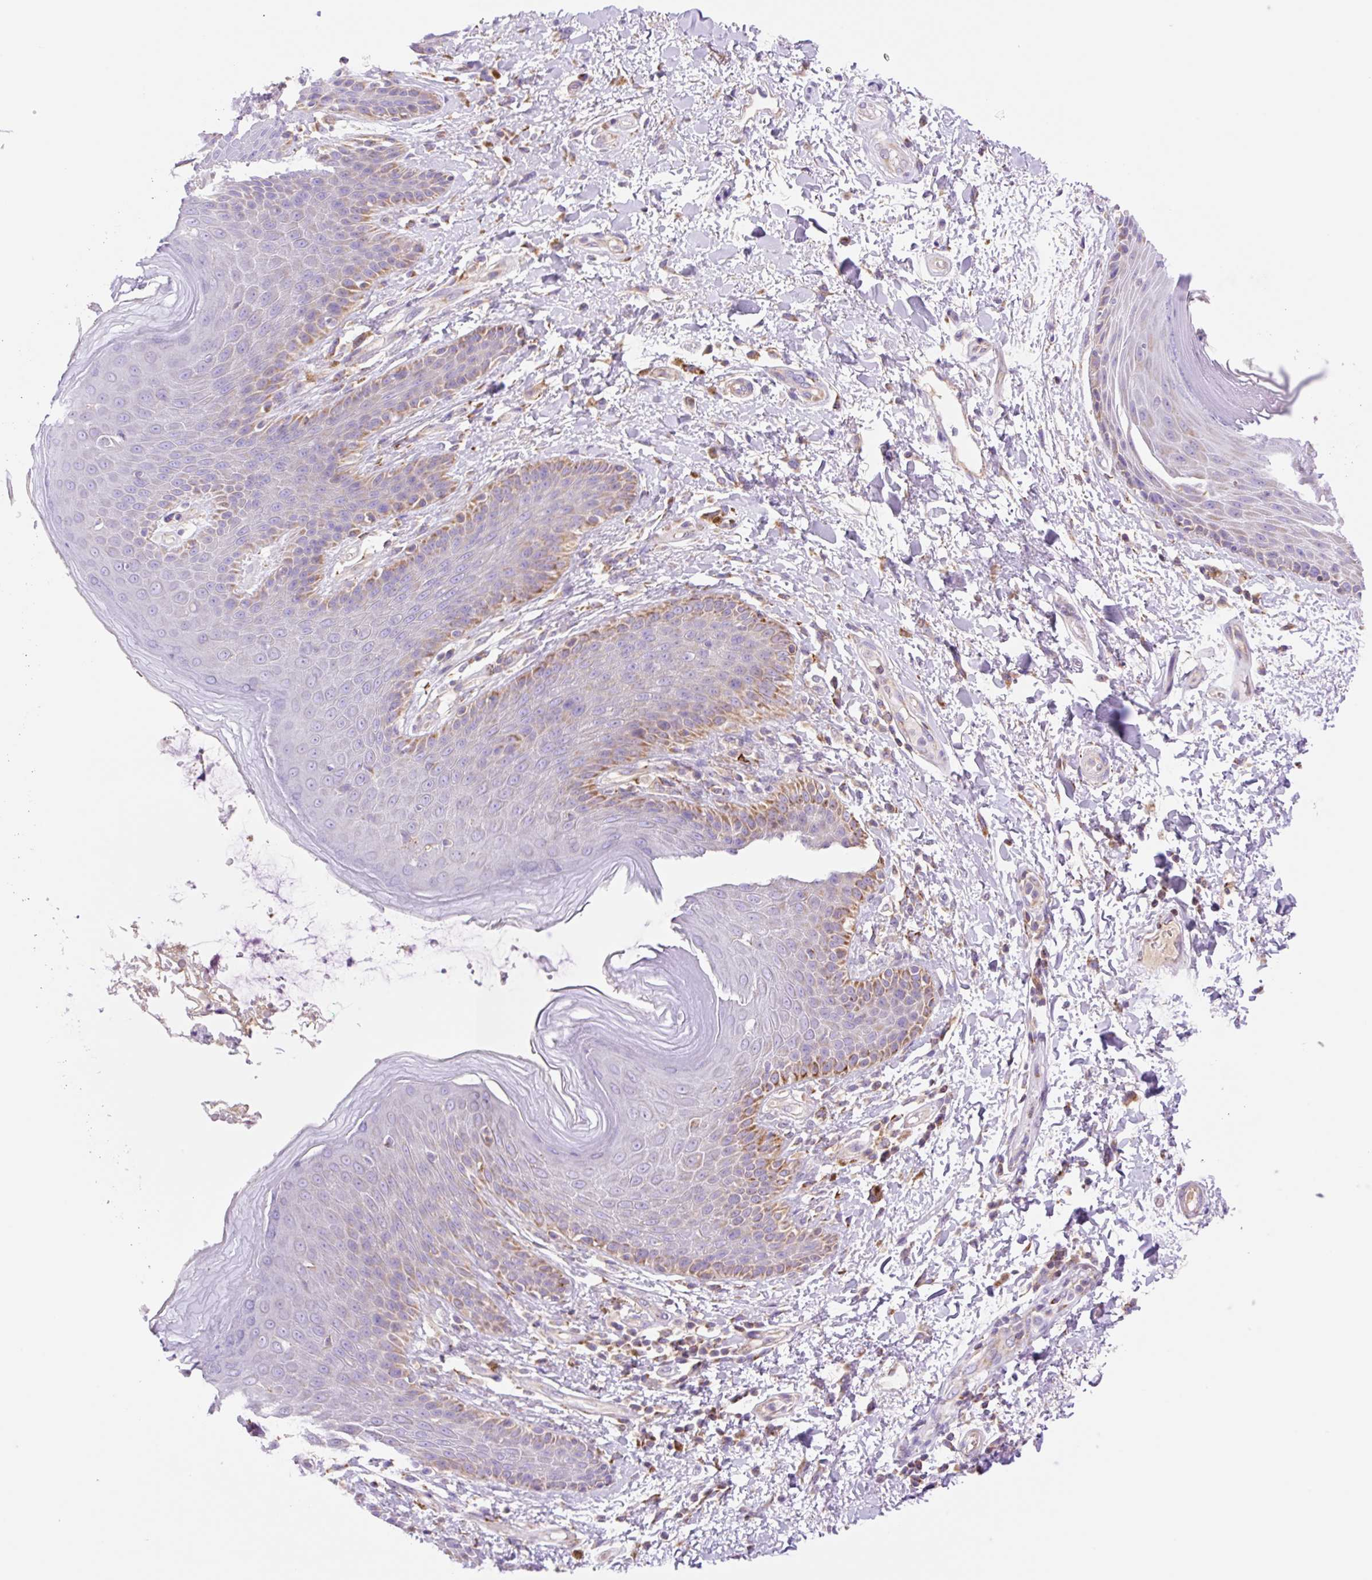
{"staining": {"intensity": "moderate", "quantity": "25%-75%", "location": "cytoplasmic/membranous"}, "tissue": "skin", "cell_type": "Epidermal cells", "image_type": "normal", "snomed": [{"axis": "morphology", "description": "Normal tissue, NOS"}, {"axis": "topography", "description": "Peripheral nerve tissue"}], "caption": "Skin stained with a brown dye demonstrates moderate cytoplasmic/membranous positive positivity in about 25%-75% of epidermal cells.", "gene": "ETNK2", "patient": {"sex": "male", "age": 51}}